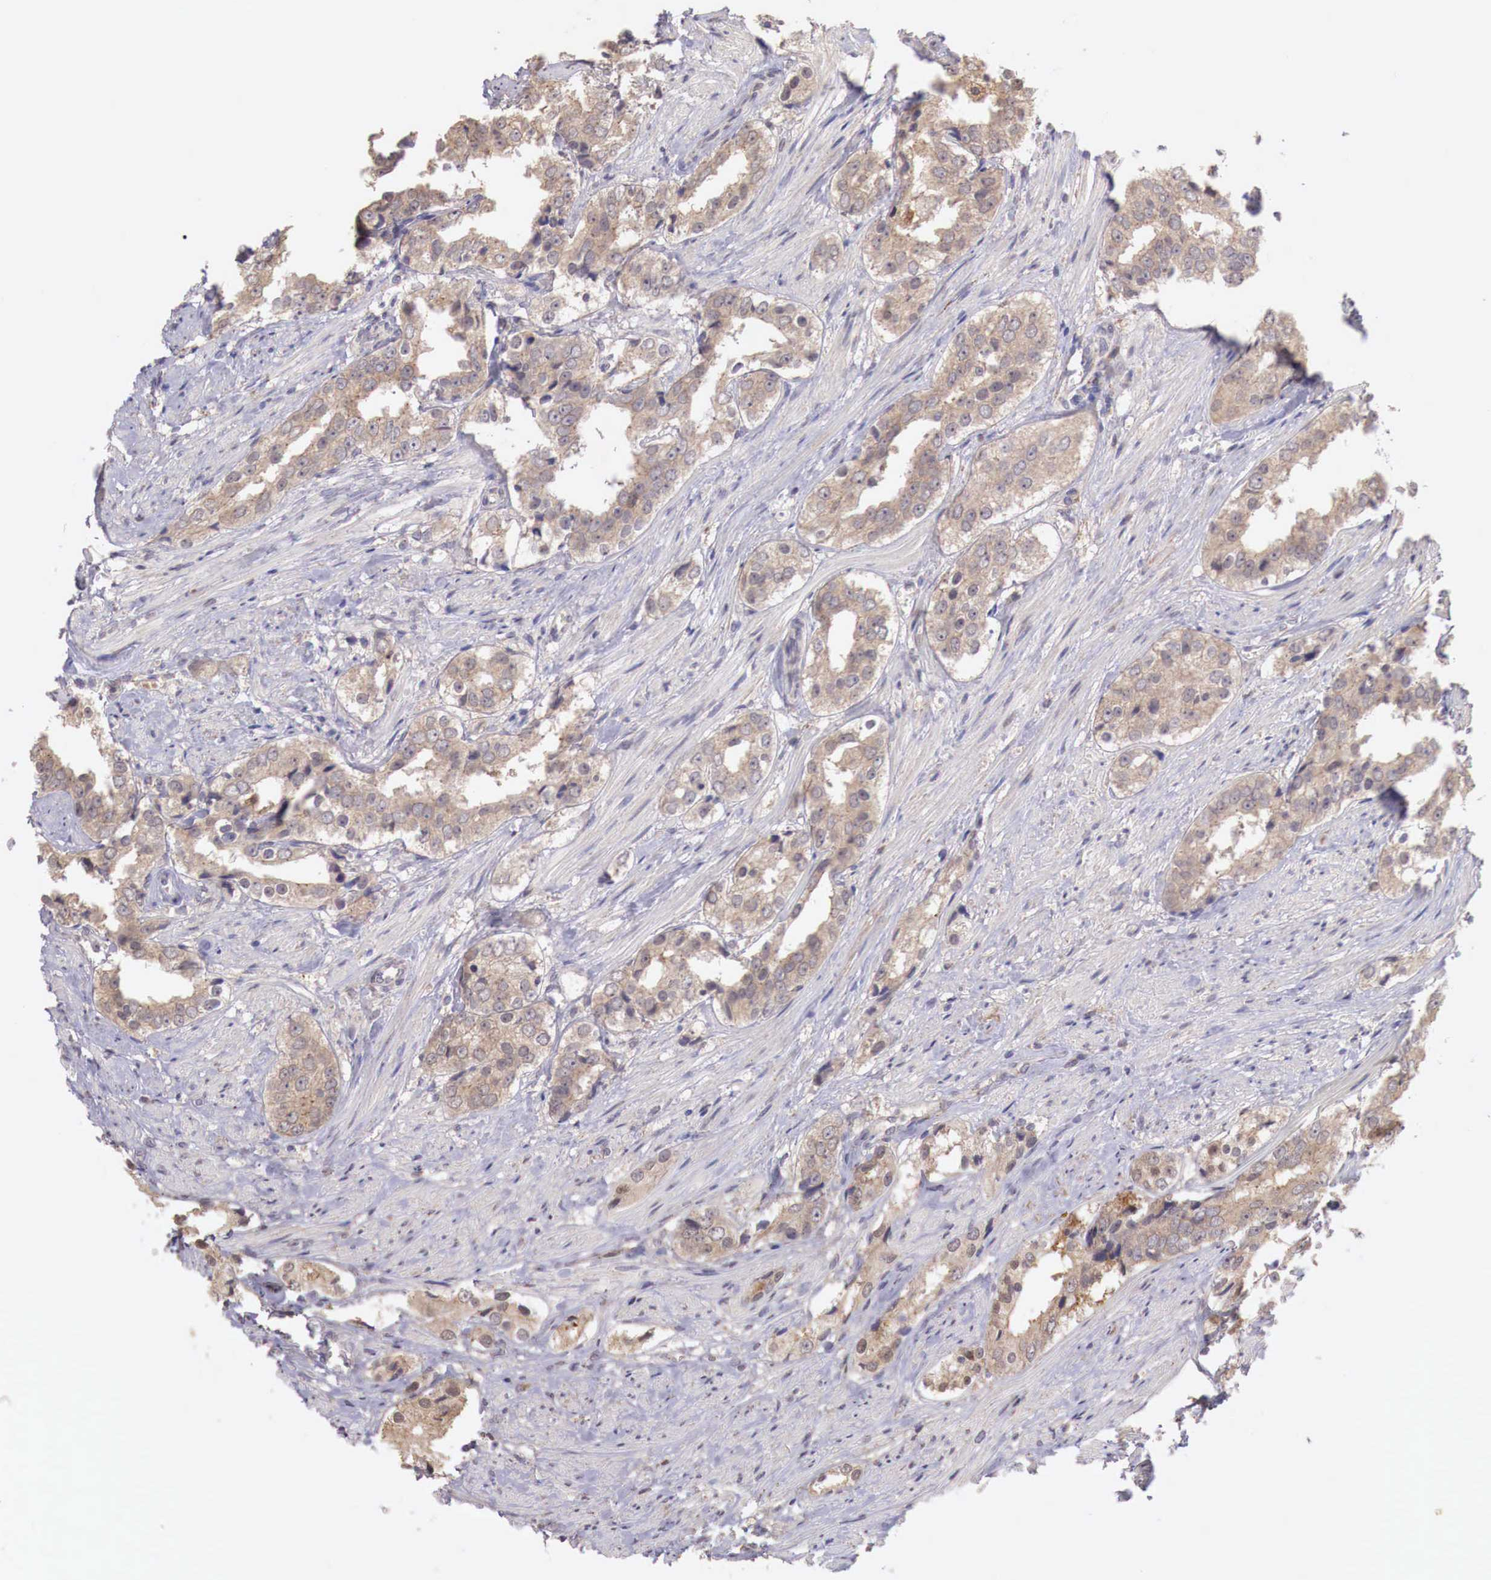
{"staining": {"intensity": "weak", "quantity": ">75%", "location": "cytoplasmic/membranous"}, "tissue": "prostate cancer", "cell_type": "Tumor cells", "image_type": "cancer", "snomed": [{"axis": "morphology", "description": "Adenocarcinoma, Medium grade"}, {"axis": "topography", "description": "Prostate"}], "caption": "IHC of human medium-grade adenocarcinoma (prostate) demonstrates low levels of weak cytoplasmic/membranous positivity in approximately >75% of tumor cells.", "gene": "CHRDL1", "patient": {"sex": "male", "age": 73}}